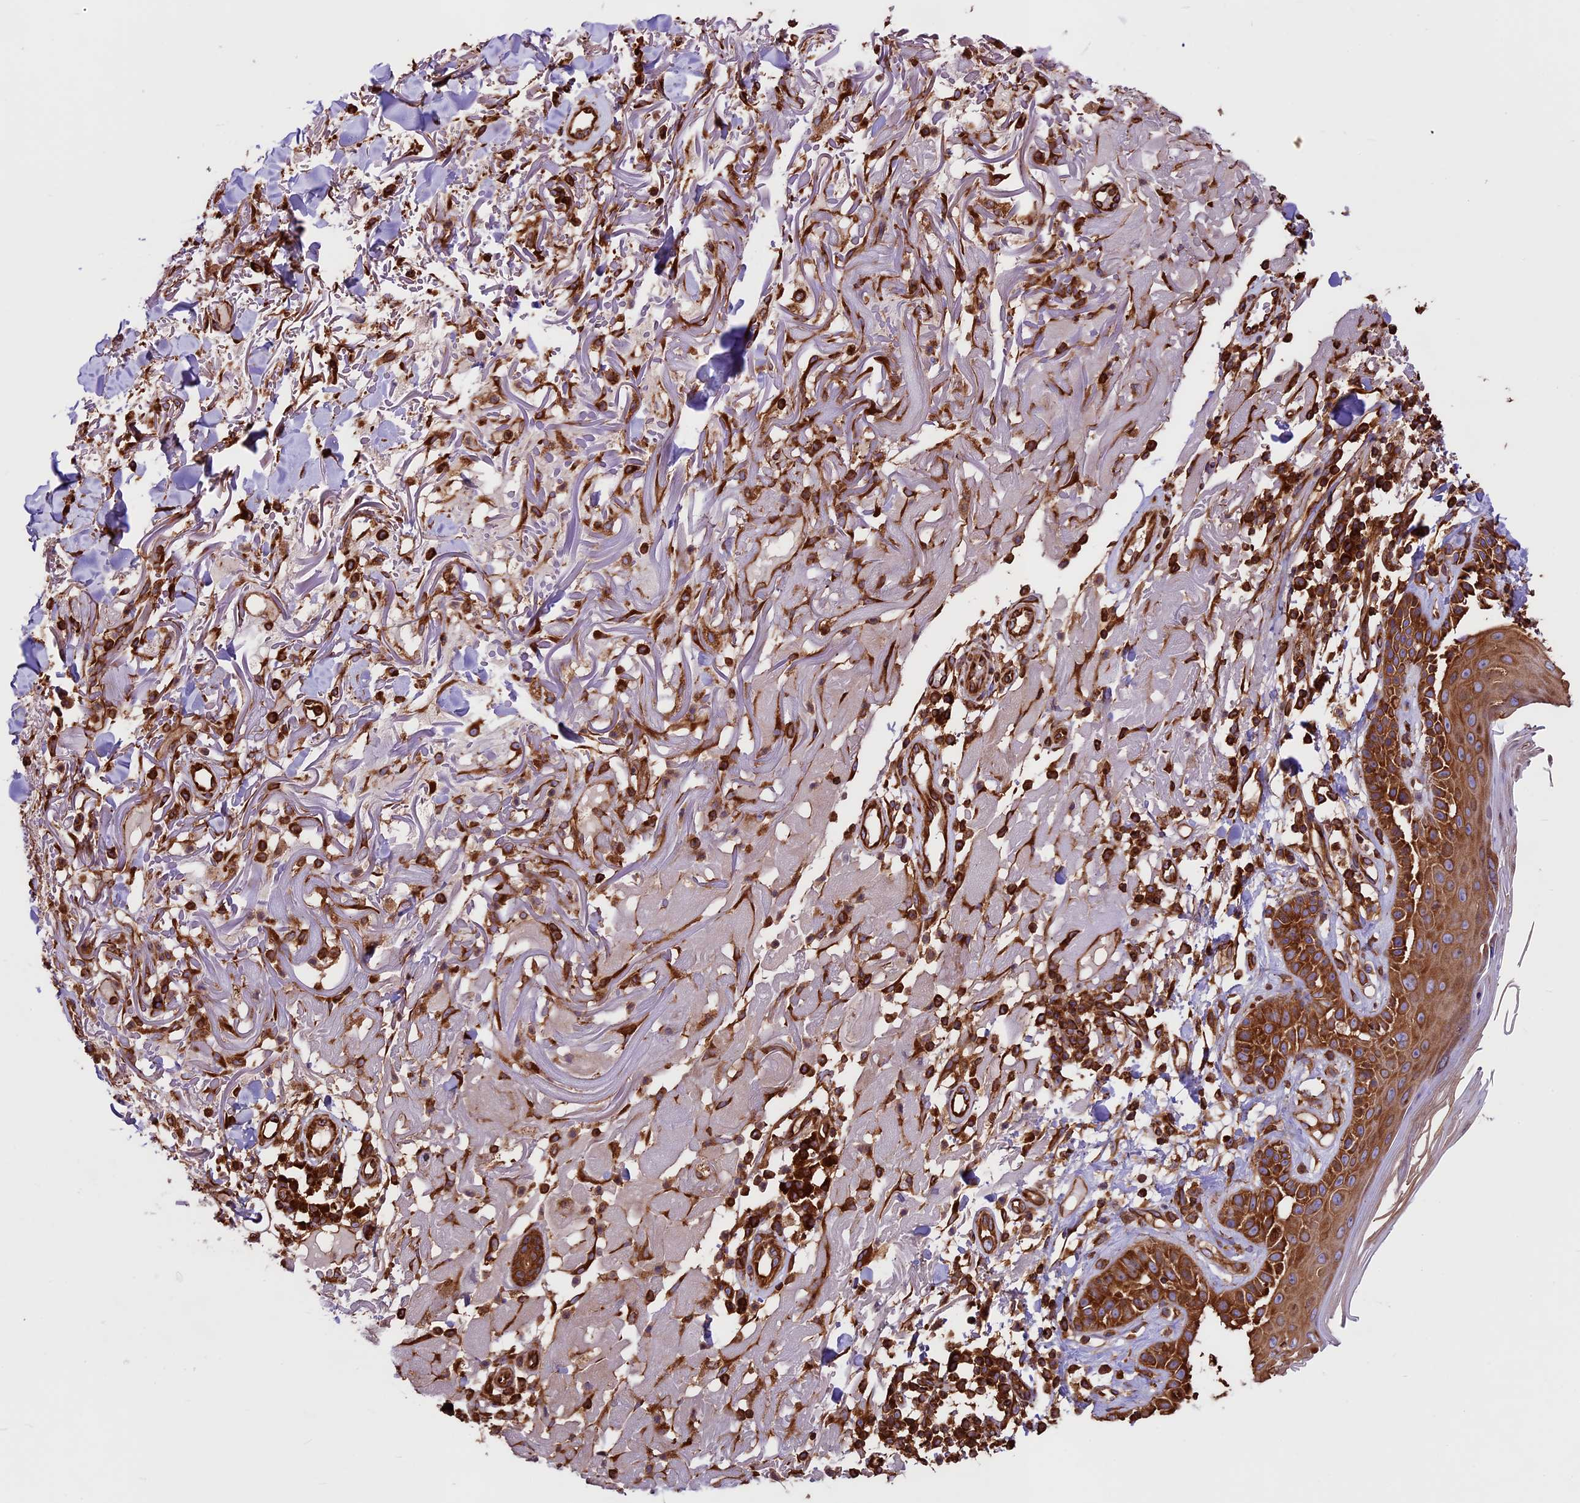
{"staining": {"intensity": "strong", "quantity": ">75%", "location": "cytoplasmic/membranous"}, "tissue": "skin cancer", "cell_type": "Tumor cells", "image_type": "cancer", "snomed": [{"axis": "morphology", "description": "Normal tissue, NOS"}, {"axis": "morphology", "description": "Basal cell carcinoma"}, {"axis": "topography", "description": "Skin"}], "caption": "Immunohistochemical staining of basal cell carcinoma (skin) reveals high levels of strong cytoplasmic/membranous expression in approximately >75% of tumor cells. Nuclei are stained in blue.", "gene": "KARS1", "patient": {"sex": "male", "age": 93}}